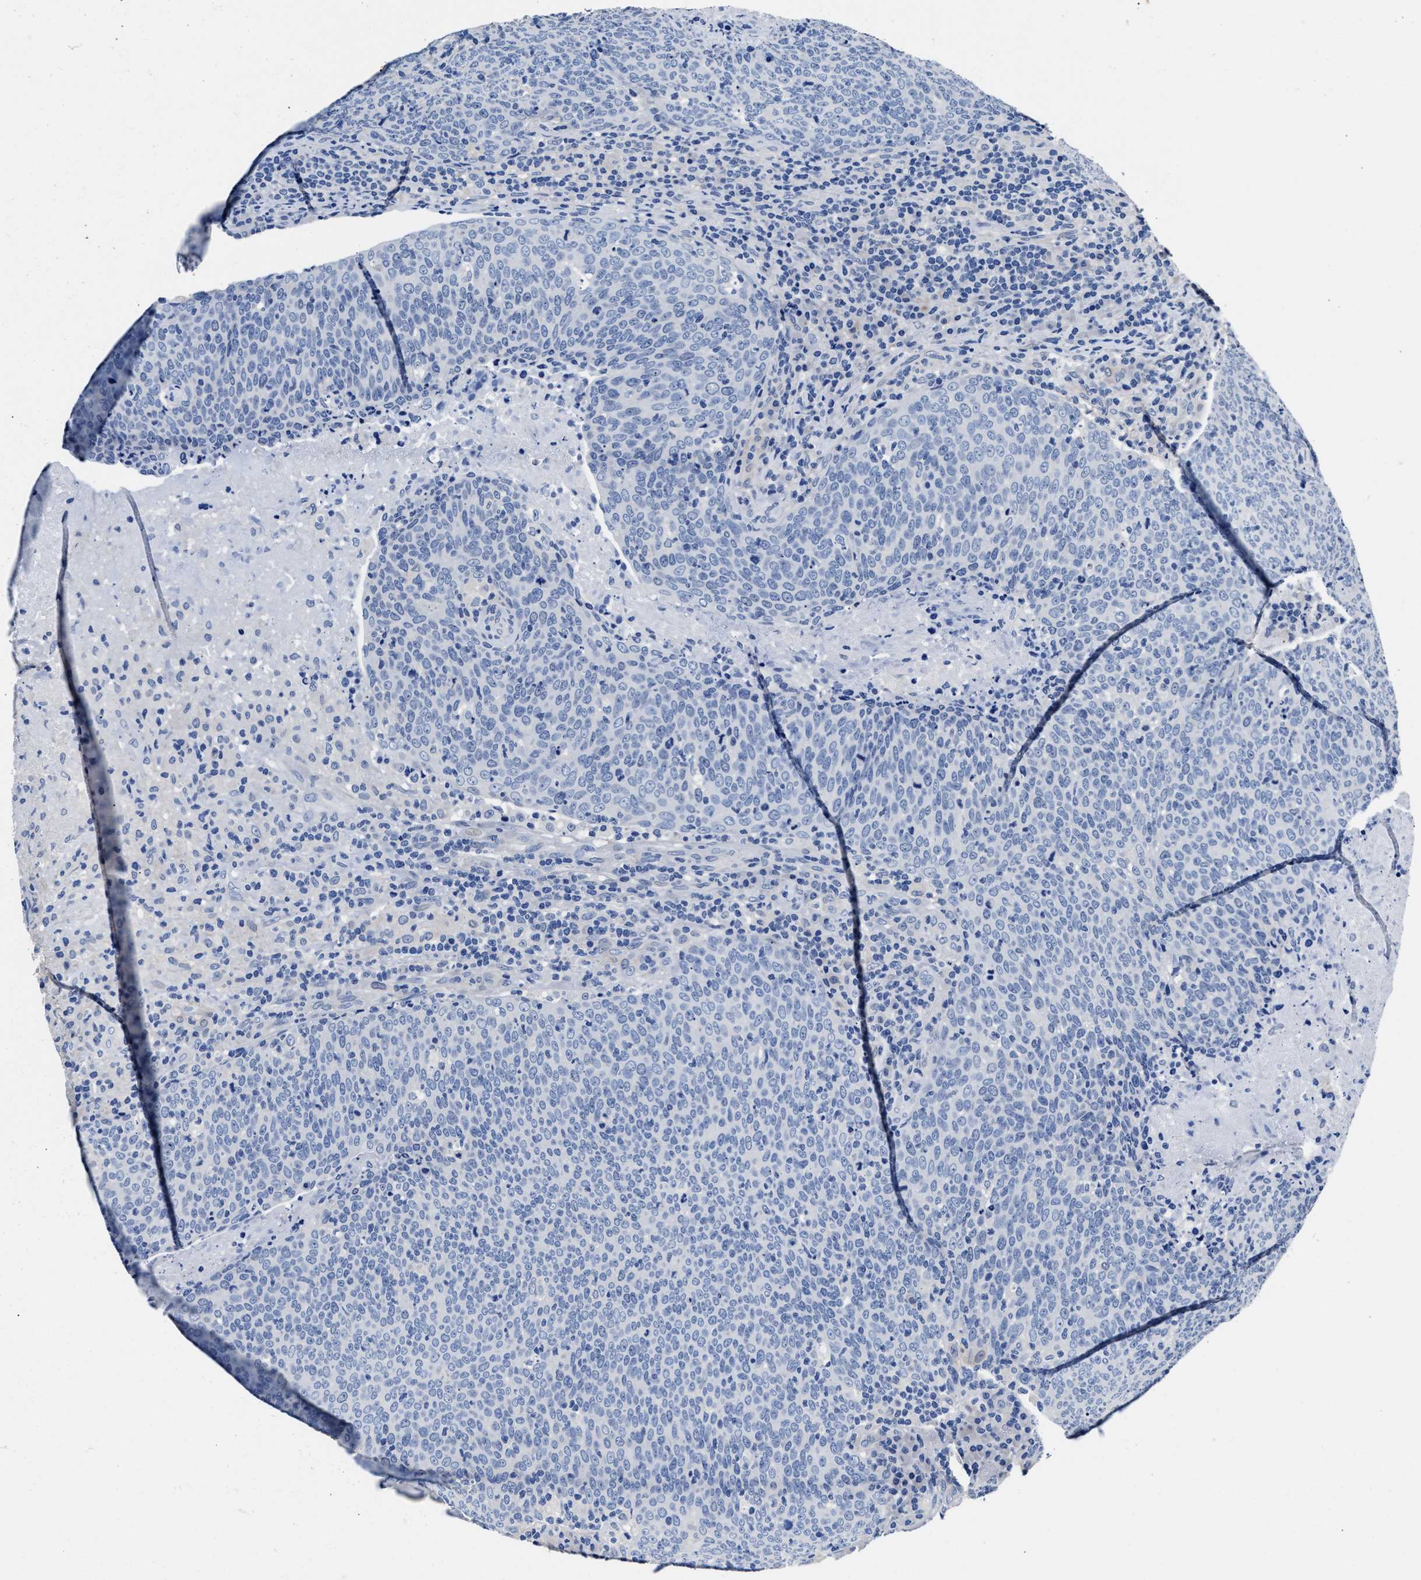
{"staining": {"intensity": "negative", "quantity": "none", "location": "none"}, "tissue": "head and neck cancer", "cell_type": "Tumor cells", "image_type": "cancer", "snomed": [{"axis": "morphology", "description": "Squamous cell carcinoma, NOS"}, {"axis": "morphology", "description": "Squamous cell carcinoma, metastatic, NOS"}, {"axis": "topography", "description": "Lymph node"}, {"axis": "topography", "description": "Head-Neck"}], "caption": "Immunohistochemical staining of human head and neck cancer demonstrates no significant positivity in tumor cells.", "gene": "GSTM1", "patient": {"sex": "male", "age": 62}}